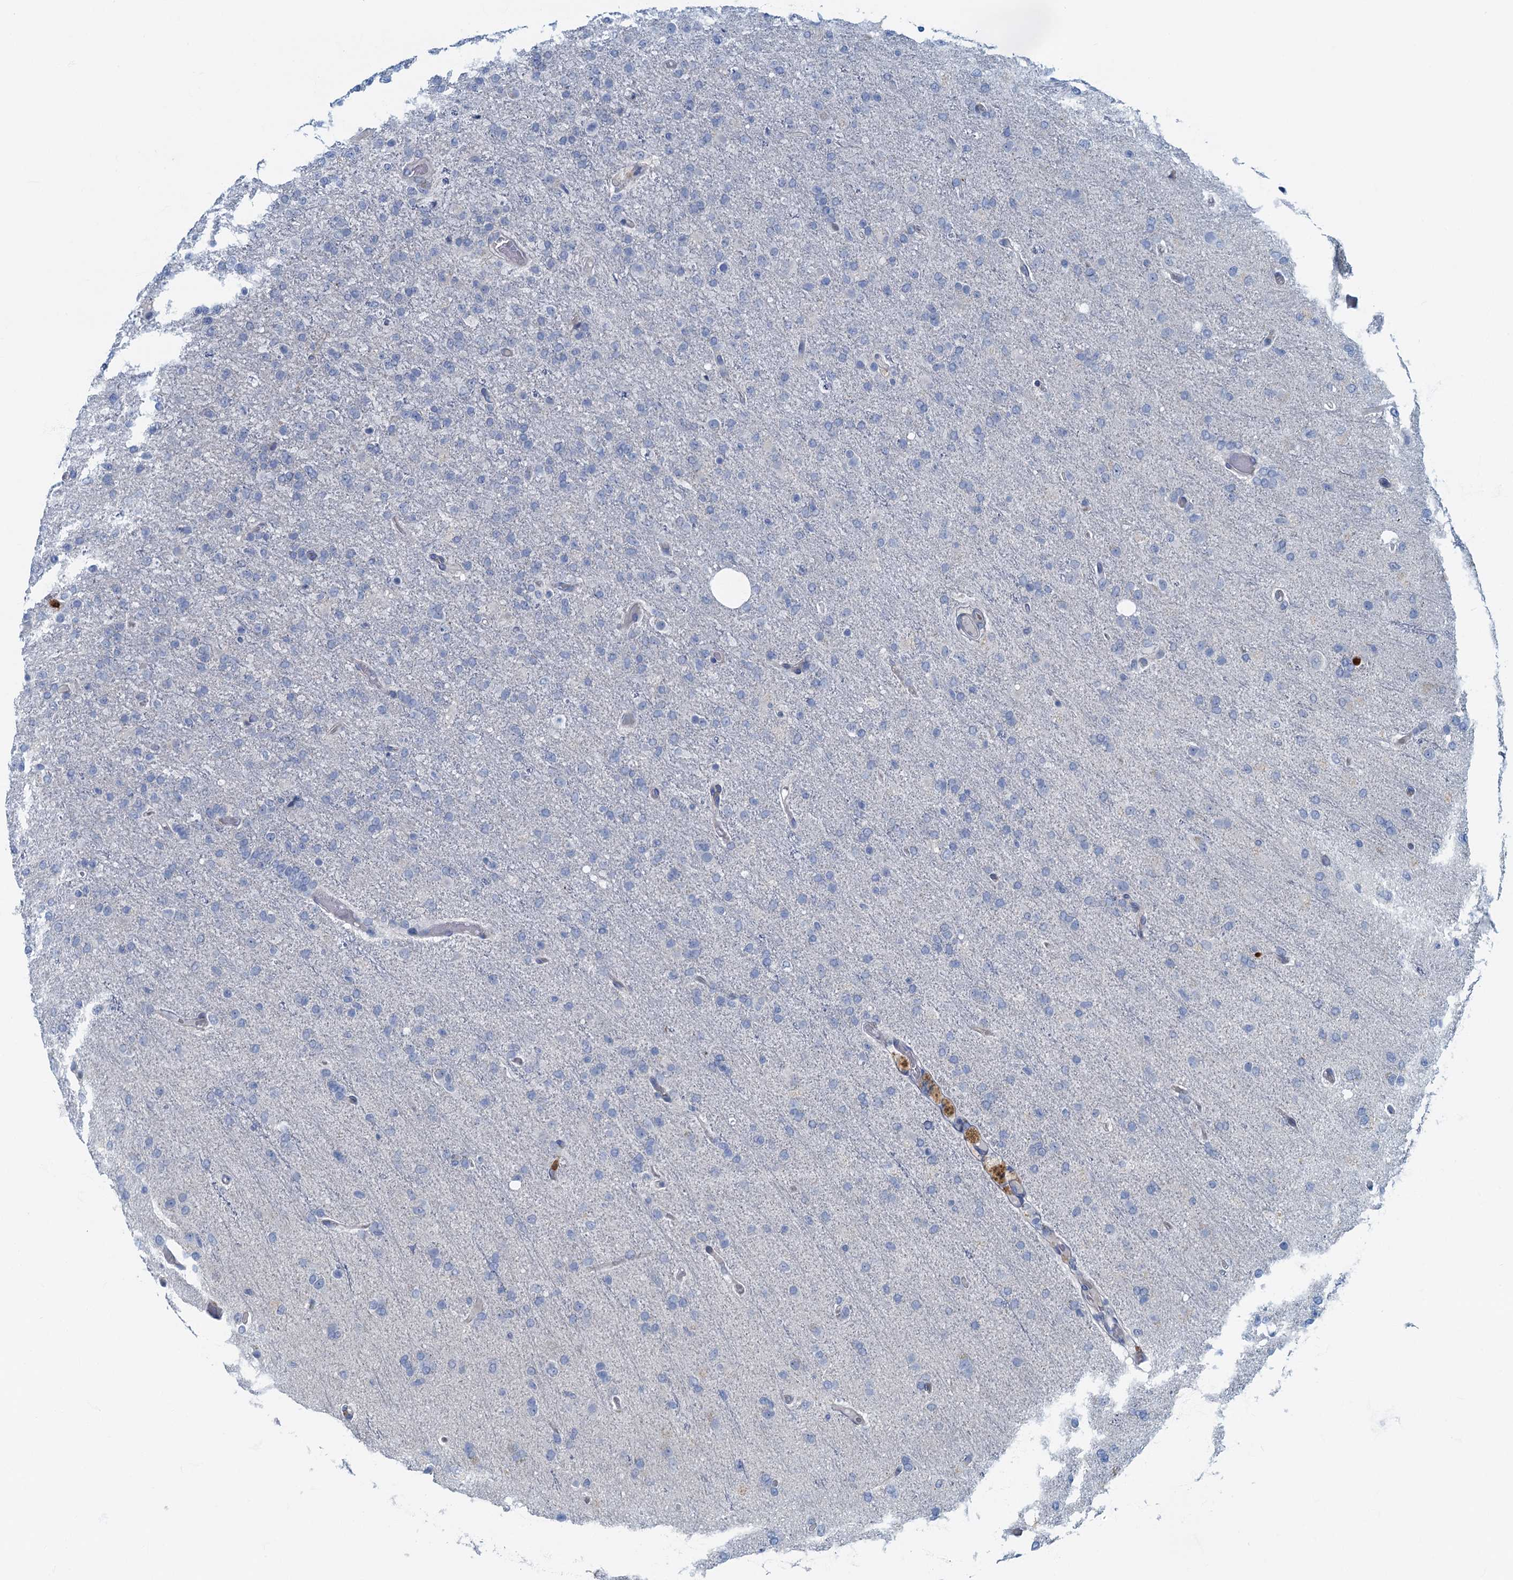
{"staining": {"intensity": "negative", "quantity": "none", "location": "none"}, "tissue": "glioma", "cell_type": "Tumor cells", "image_type": "cancer", "snomed": [{"axis": "morphology", "description": "Glioma, malignant, High grade"}, {"axis": "topography", "description": "Brain"}], "caption": "DAB immunohistochemical staining of human malignant glioma (high-grade) shows no significant positivity in tumor cells. (DAB (3,3'-diaminobenzidine) immunohistochemistry visualized using brightfield microscopy, high magnification).", "gene": "ANKDD1A", "patient": {"sex": "female", "age": 74}}